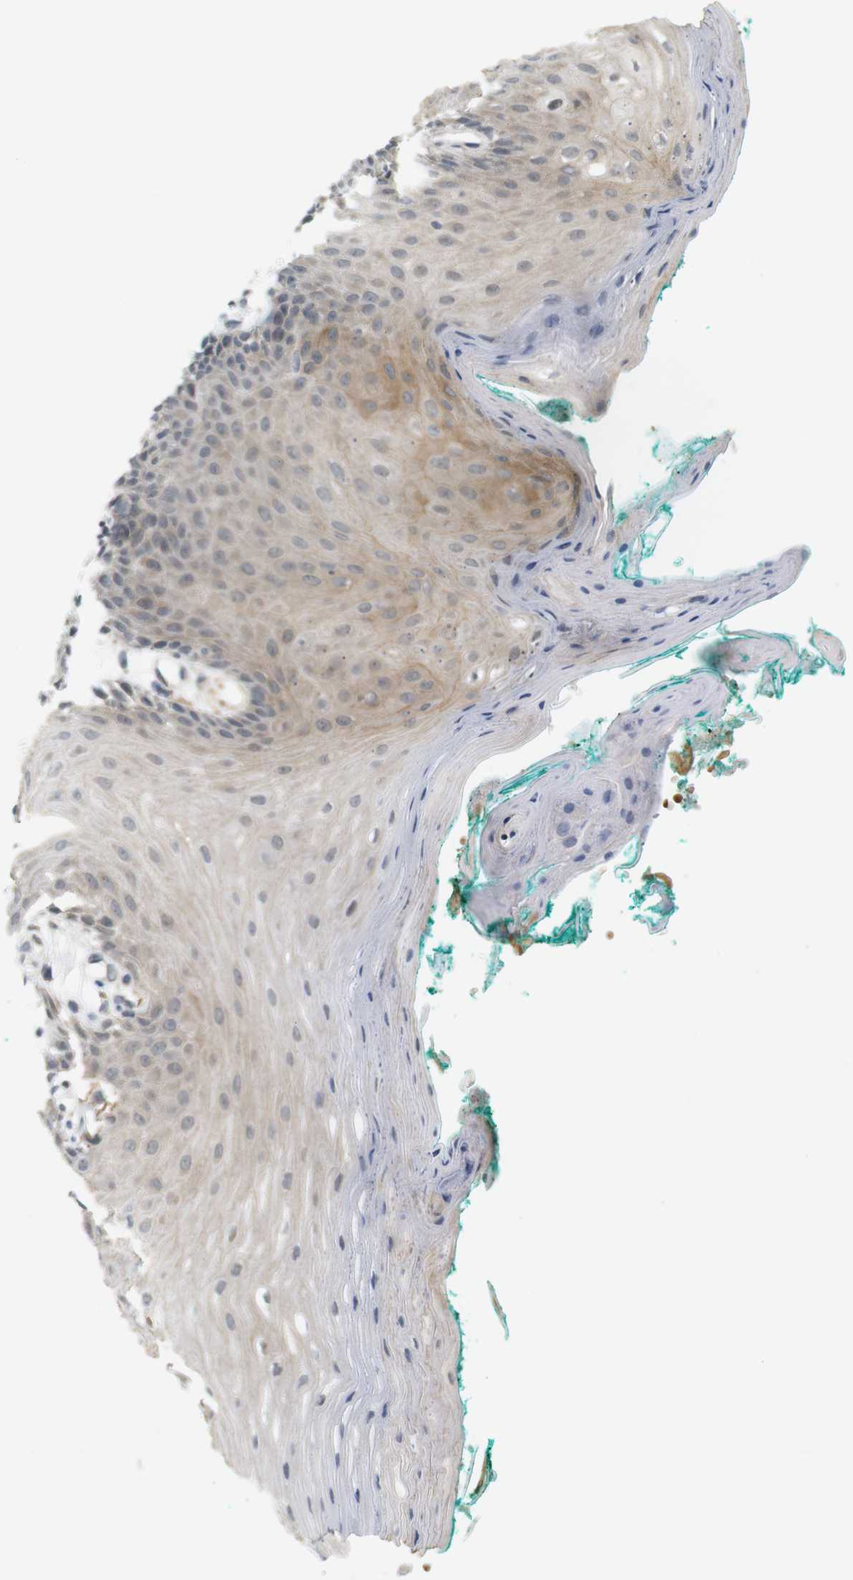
{"staining": {"intensity": "weak", "quantity": "25%-75%", "location": "cytoplasmic/membranous"}, "tissue": "oral mucosa", "cell_type": "Squamous epithelial cells", "image_type": "normal", "snomed": [{"axis": "morphology", "description": "Normal tissue, NOS"}, {"axis": "morphology", "description": "Squamous cell carcinoma, NOS"}, {"axis": "topography", "description": "Skeletal muscle"}, {"axis": "topography", "description": "Oral tissue"}, {"axis": "topography", "description": "Head-Neck"}], "caption": "Oral mucosa stained for a protein (brown) demonstrates weak cytoplasmic/membranous positive positivity in approximately 25%-75% of squamous epithelial cells.", "gene": "SOCS6", "patient": {"sex": "female", "age": 84}}